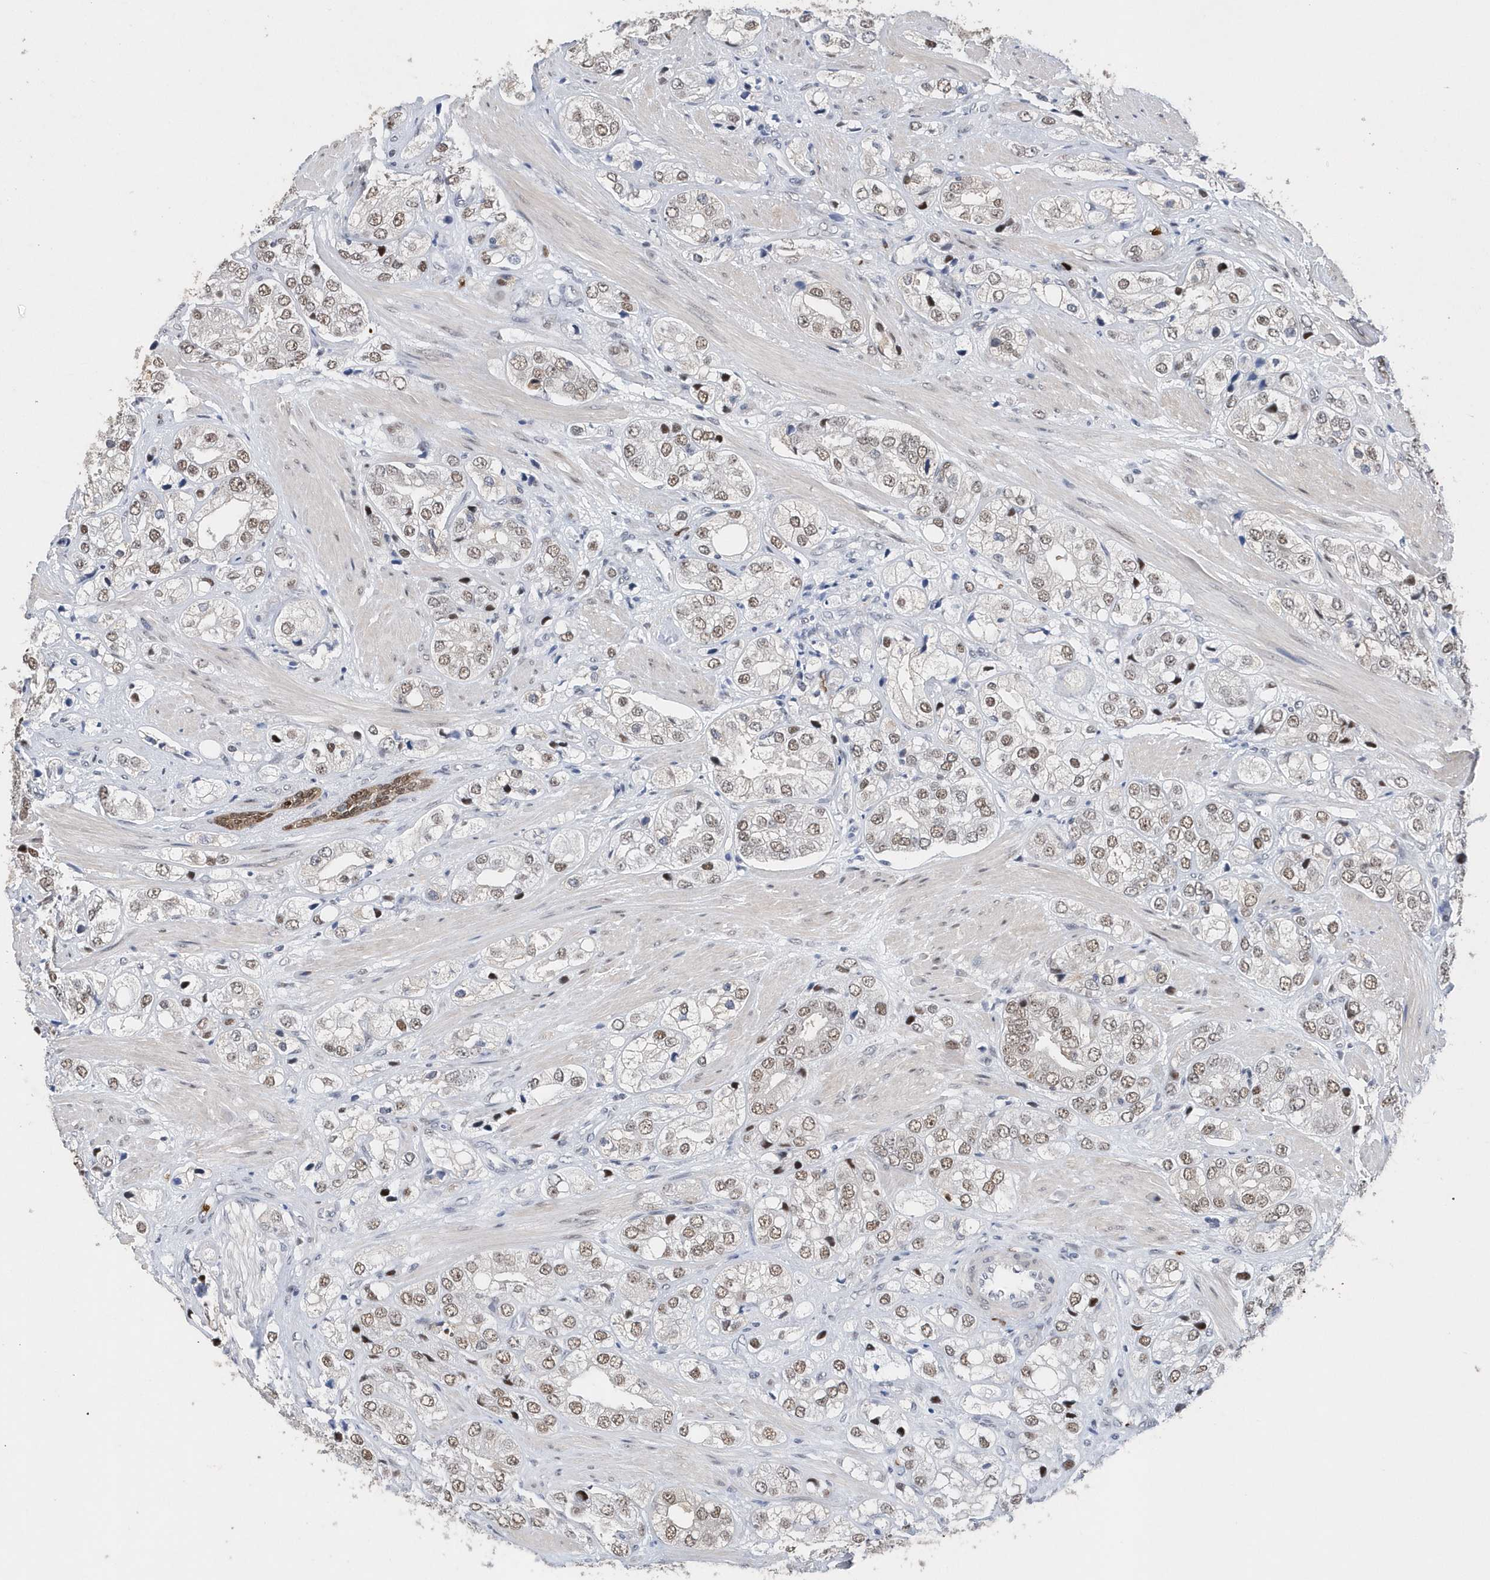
{"staining": {"intensity": "weak", "quantity": ">75%", "location": "nuclear"}, "tissue": "prostate cancer", "cell_type": "Tumor cells", "image_type": "cancer", "snomed": [{"axis": "morphology", "description": "Adenocarcinoma, High grade"}, {"axis": "topography", "description": "Prostate"}], "caption": "IHC of prostate adenocarcinoma (high-grade) demonstrates low levels of weak nuclear staining in approximately >75% of tumor cells.", "gene": "RPP30", "patient": {"sex": "male", "age": 50}}